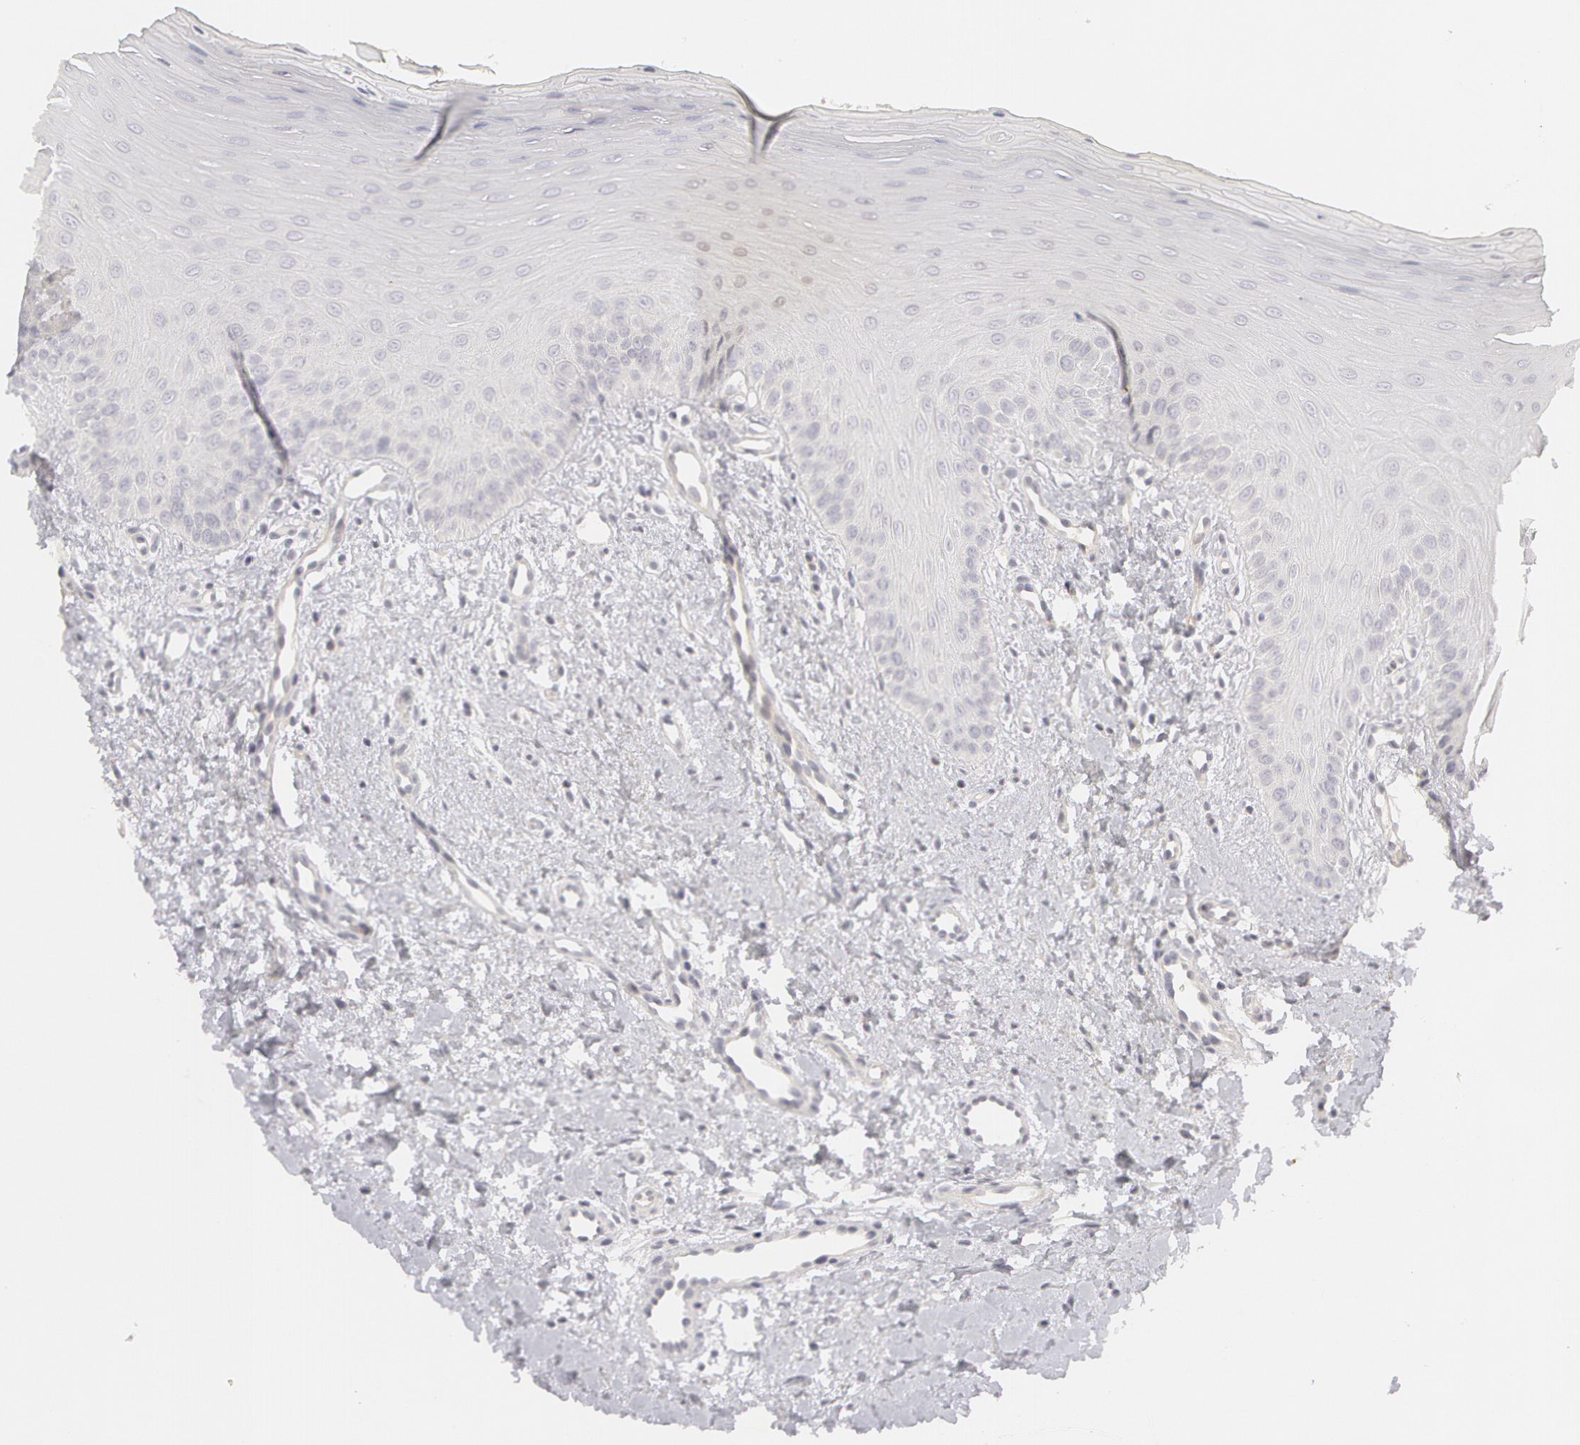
{"staining": {"intensity": "negative", "quantity": "none", "location": "none"}, "tissue": "oral mucosa", "cell_type": "Squamous epithelial cells", "image_type": "normal", "snomed": [{"axis": "morphology", "description": "Normal tissue, NOS"}, {"axis": "topography", "description": "Oral tissue"}], "caption": "IHC image of benign human oral mucosa stained for a protein (brown), which displays no staining in squamous epithelial cells. (DAB immunohistochemistry, high magnification).", "gene": "ABCB1", "patient": {"sex": "female", "age": 23}}